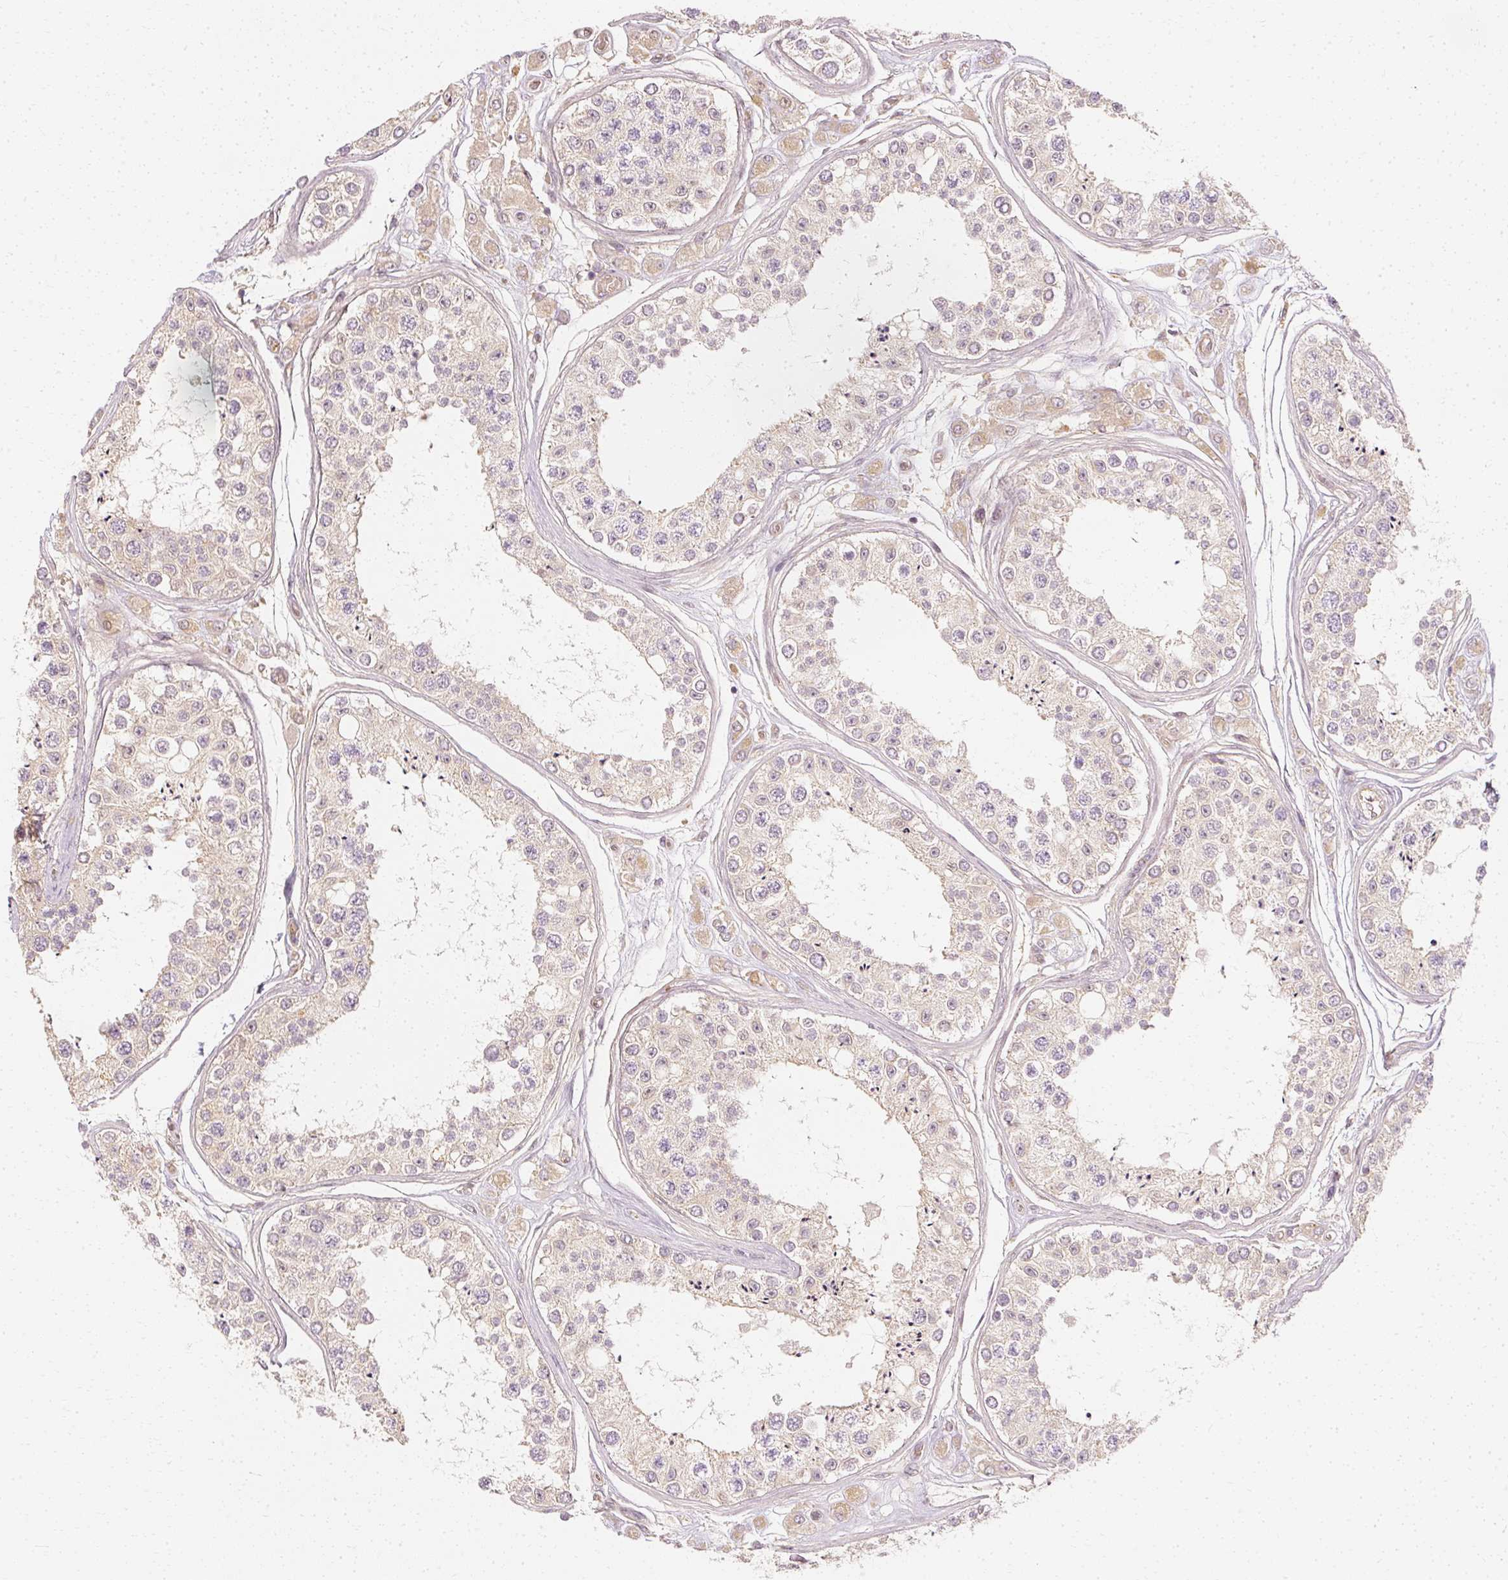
{"staining": {"intensity": "negative", "quantity": "none", "location": "none"}, "tissue": "testis", "cell_type": "Cells in seminiferous ducts", "image_type": "normal", "snomed": [{"axis": "morphology", "description": "Normal tissue, NOS"}, {"axis": "topography", "description": "Testis"}], "caption": "DAB (3,3'-diaminobenzidine) immunohistochemical staining of benign testis shows no significant positivity in cells in seminiferous ducts.", "gene": "GNAQ", "patient": {"sex": "male", "age": 25}}